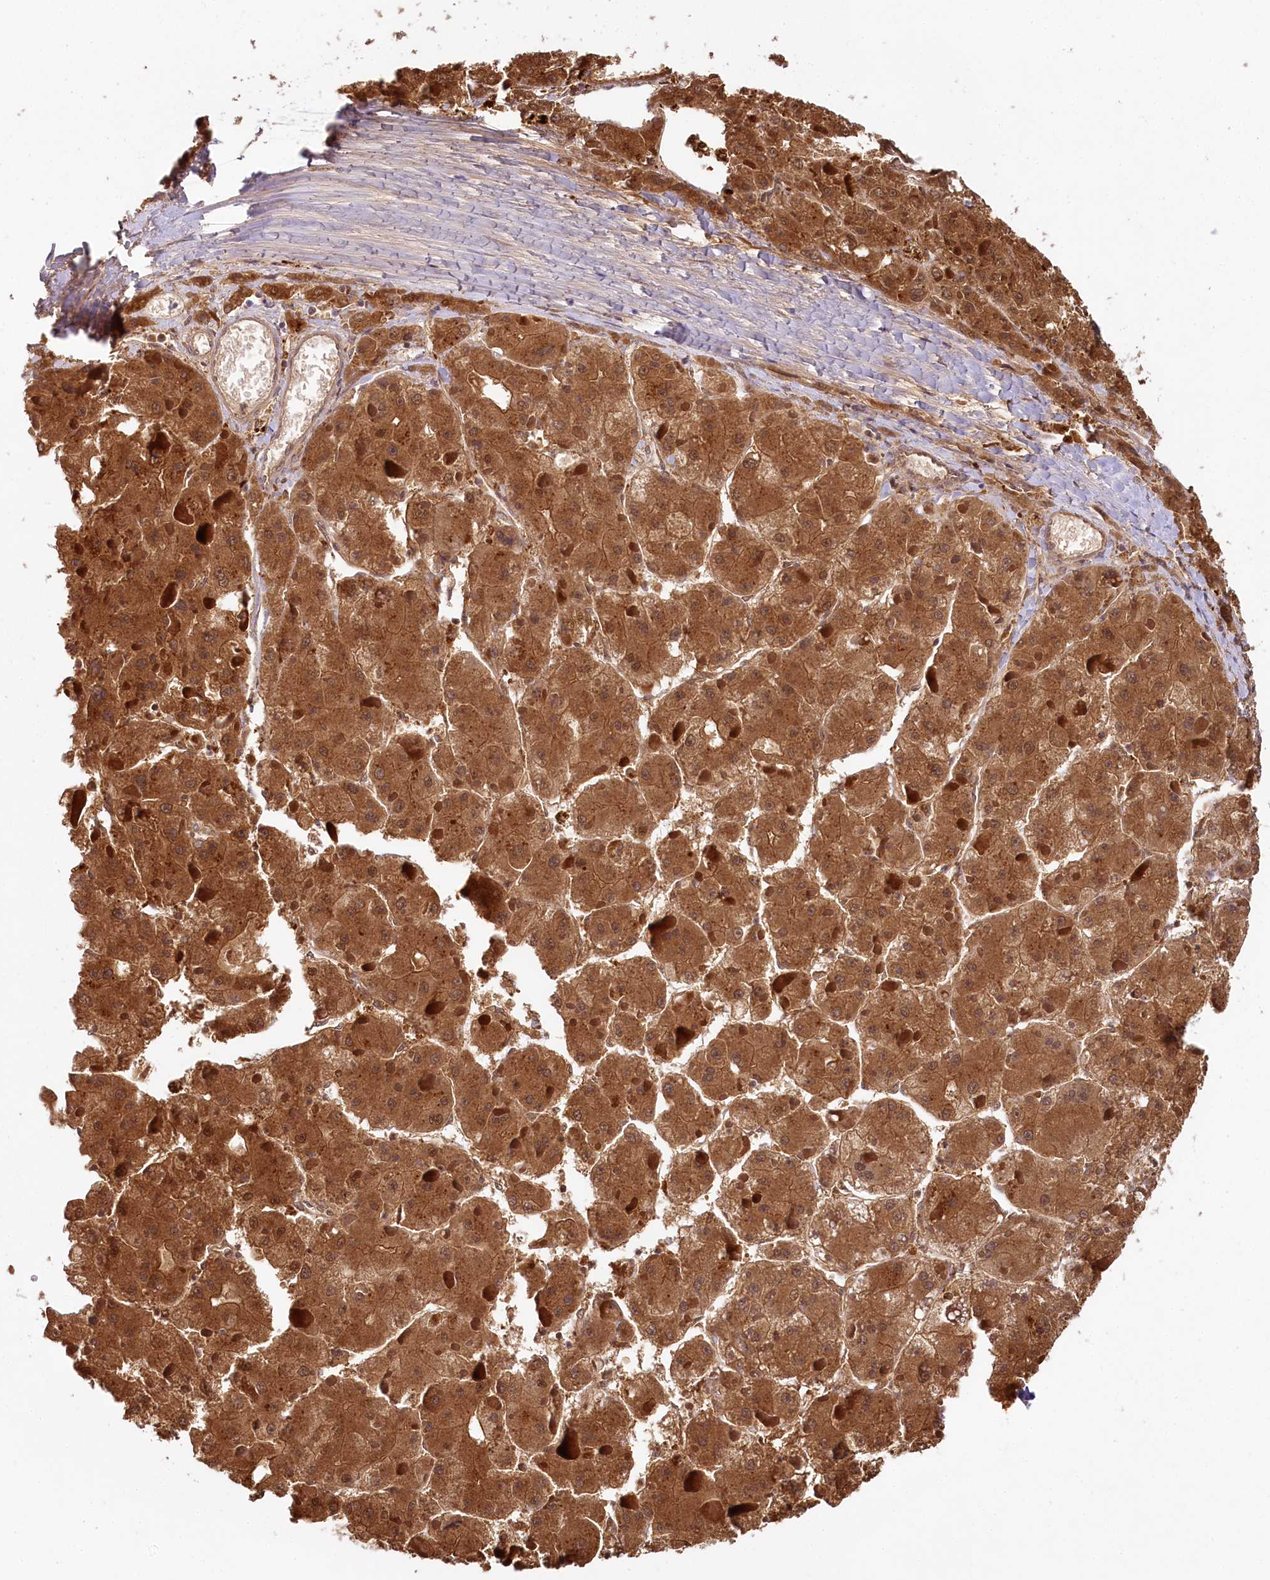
{"staining": {"intensity": "strong", "quantity": ">75%", "location": "cytoplasmic/membranous"}, "tissue": "liver cancer", "cell_type": "Tumor cells", "image_type": "cancer", "snomed": [{"axis": "morphology", "description": "Carcinoma, Hepatocellular, NOS"}, {"axis": "topography", "description": "Liver"}], "caption": "Liver cancer (hepatocellular carcinoma) tissue reveals strong cytoplasmic/membranous expression in approximately >75% of tumor cells, visualized by immunohistochemistry.", "gene": "HPD", "patient": {"sex": "female", "age": 73}}